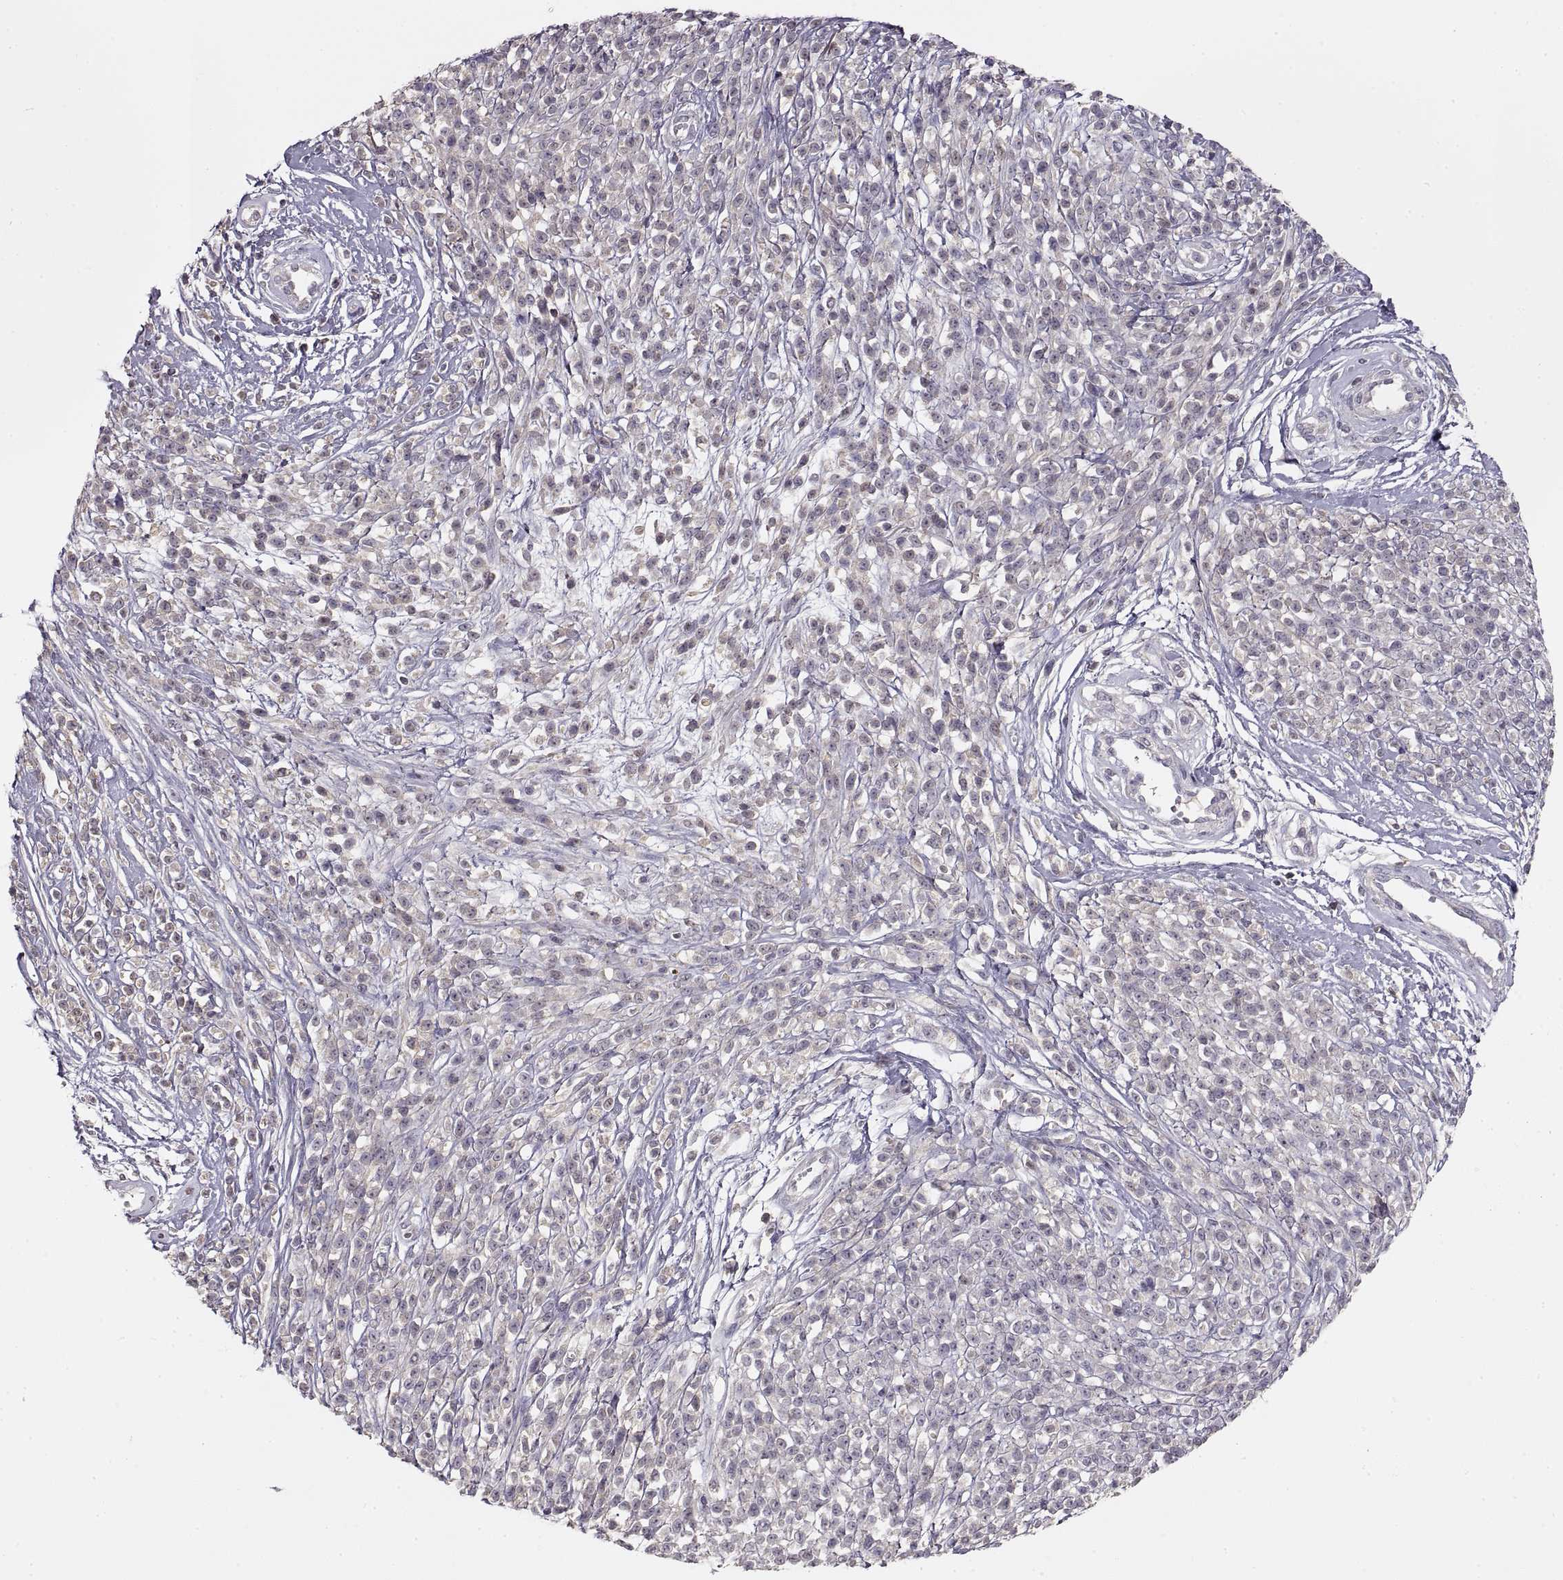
{"staining": {"intensity": "negative", "quantity": "none", "location": "none"}, "tissue": "melanoma", "cell_type": "Tumor cells", "image_type": "cancer", "snomed": [{"axis": "morphology", "description": "Malignant melanoma, NOS"}, {"axis": "topography", "description": "Skin"}, {"axis": "topography", "description": "Skin of trunk"}], "caption": "Malignant melanoma stained for a protein using immunohistochemistry displays no staining tumor cells.", "gene": "ADAM11", "patient": {"sex": "male", "age": 74}}